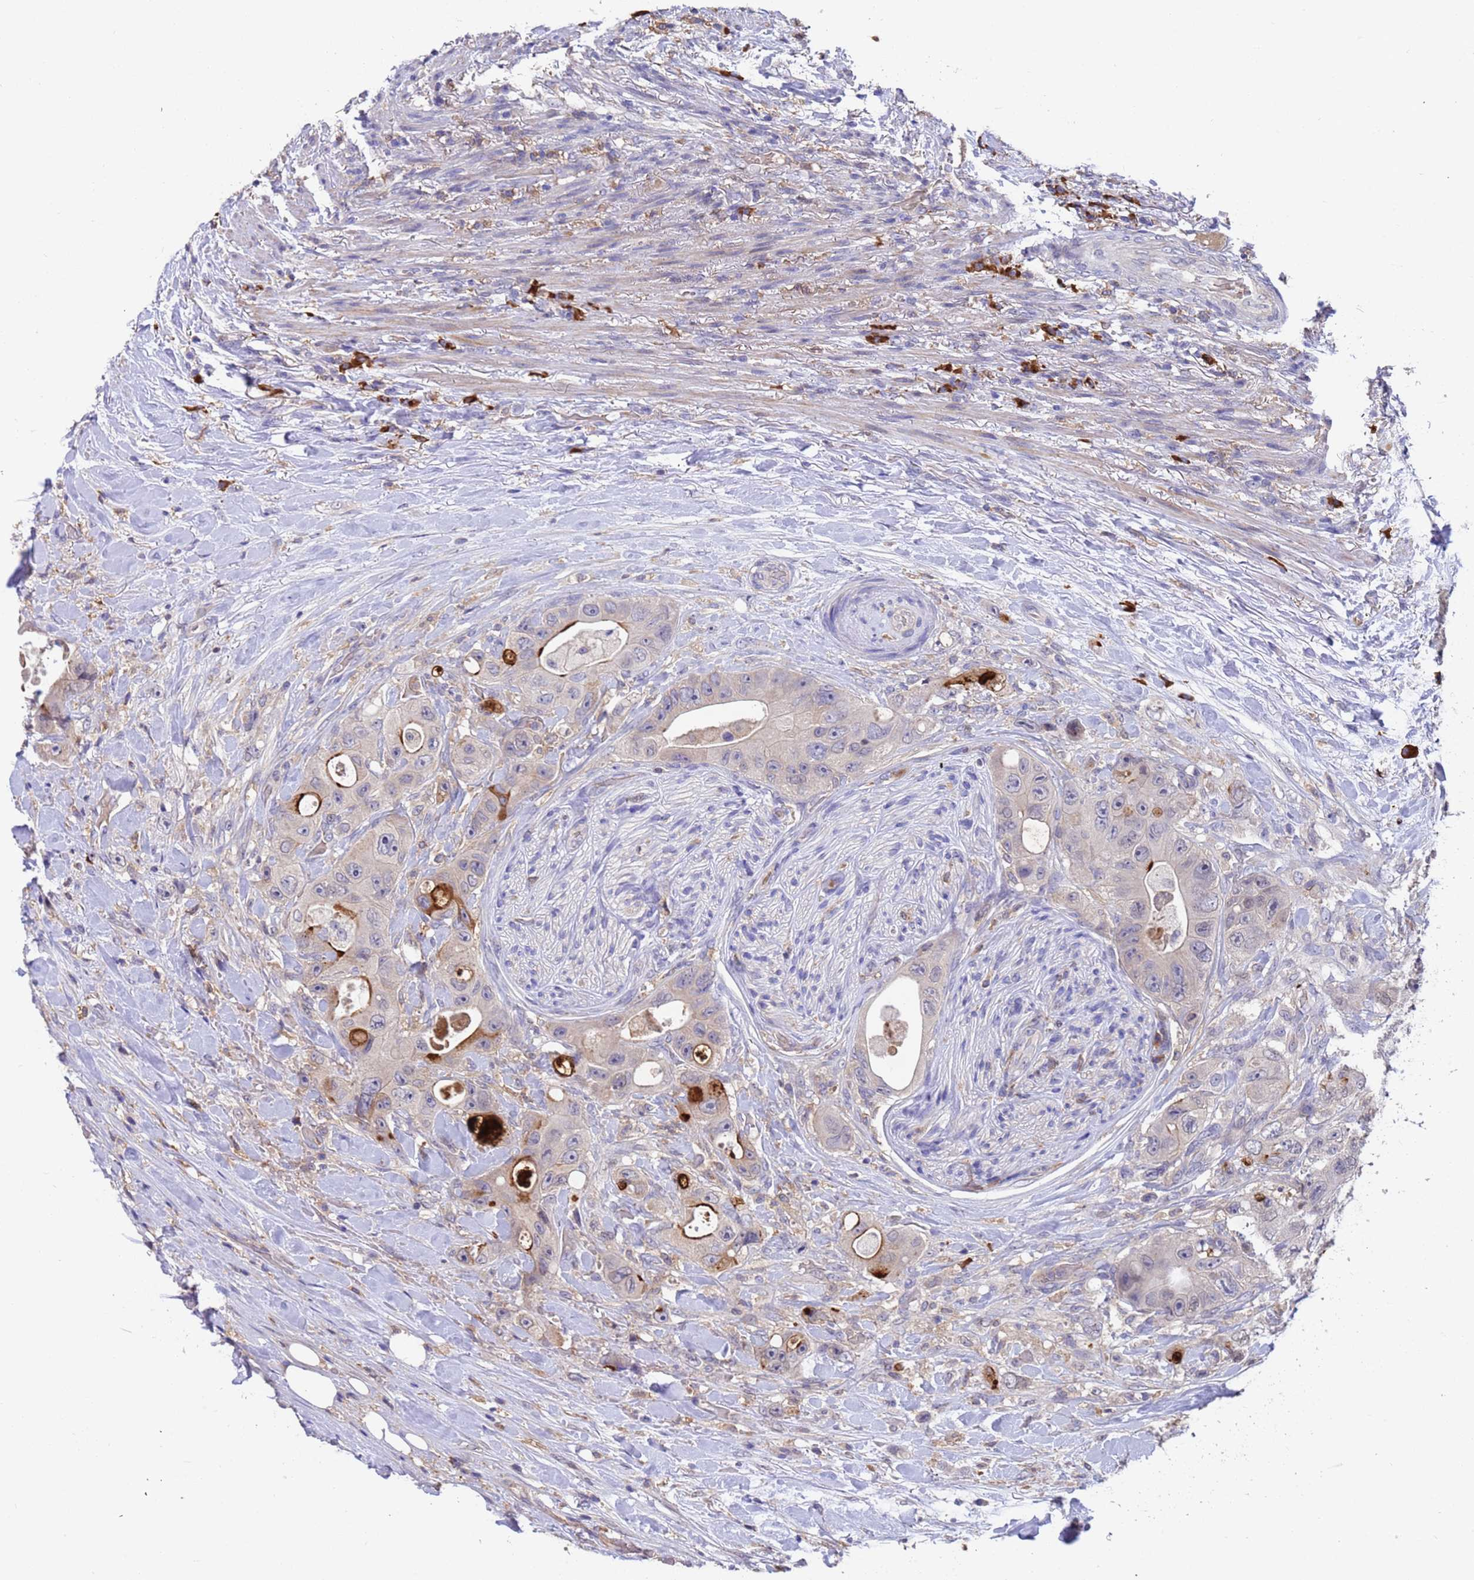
{"staining": {"intensity": "strong", "quantity": "<25%", "location": "cytoplasmic/membranous"}, "tissue": "colorectal cancer", "cell_type": "Tumor cells", "image_type": "cancer", "snomed": [{"axis": "morphology", "description": "Adenocarcinoma, NOS"}, {"axis": "topography", "description": "Colon"}], "caption": "Colorectal adenocarcinoma tissue displays strong cytoplasmic/membranous expression in about <25% of tumor cells", "gene": "AMPD3", "patient": {"sex": "female", "age": 46}}